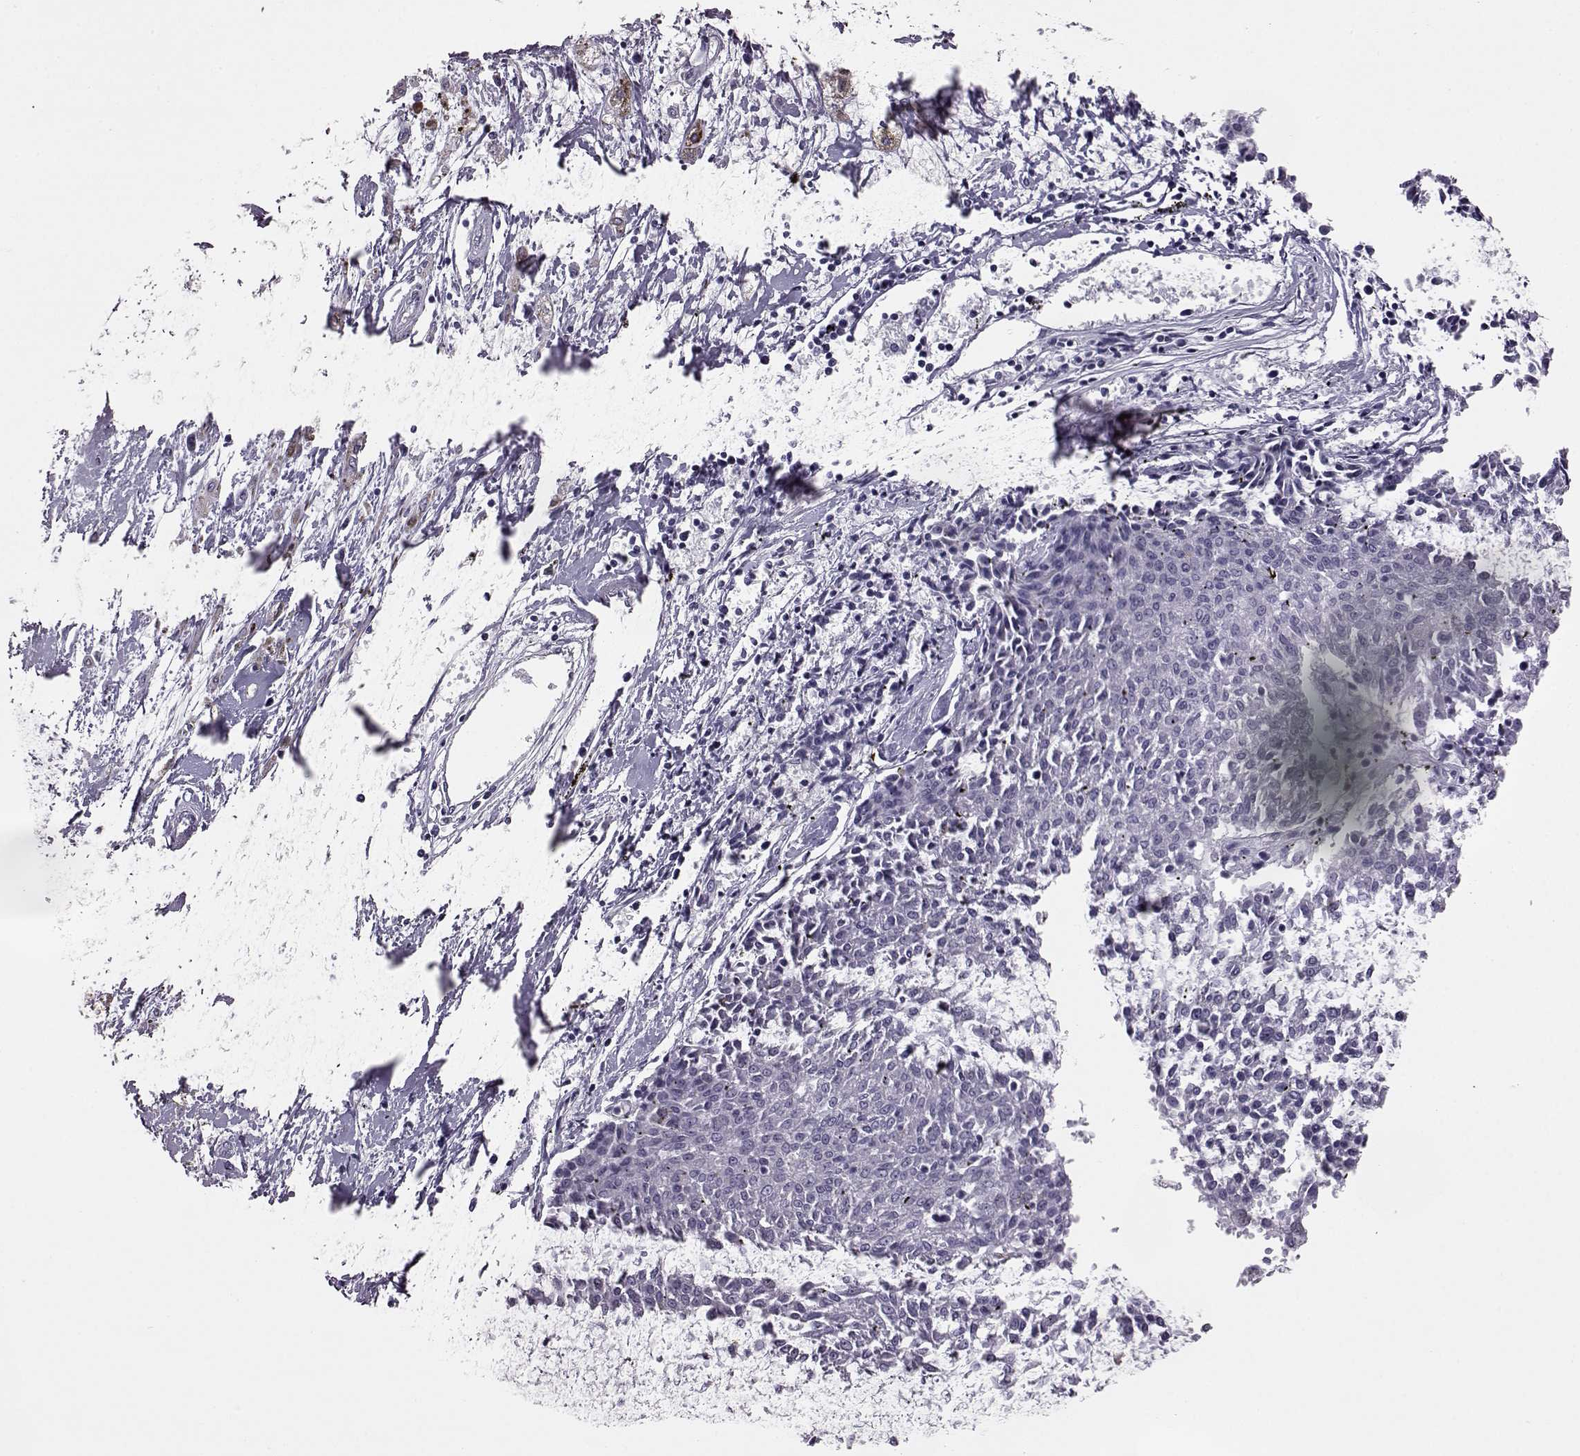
{"staining": {"intensity": "negative", "quantity": "none", "location": "none"}, "tissue": "melanoma", "cell_type": "Tumor cells", "image_type": "cancer", "snomed": [{"axis": "morphology", "description": "Malignant melanoma, NOS"}, {"axis": "topography", "description": "Skin"}], "caption": "The immunohistochemistry image has no significant expression in tumor cells of malignant melanoma tissue.", "gene": "ADGRG2", "patient": {"sex": "female", "age": 72}}